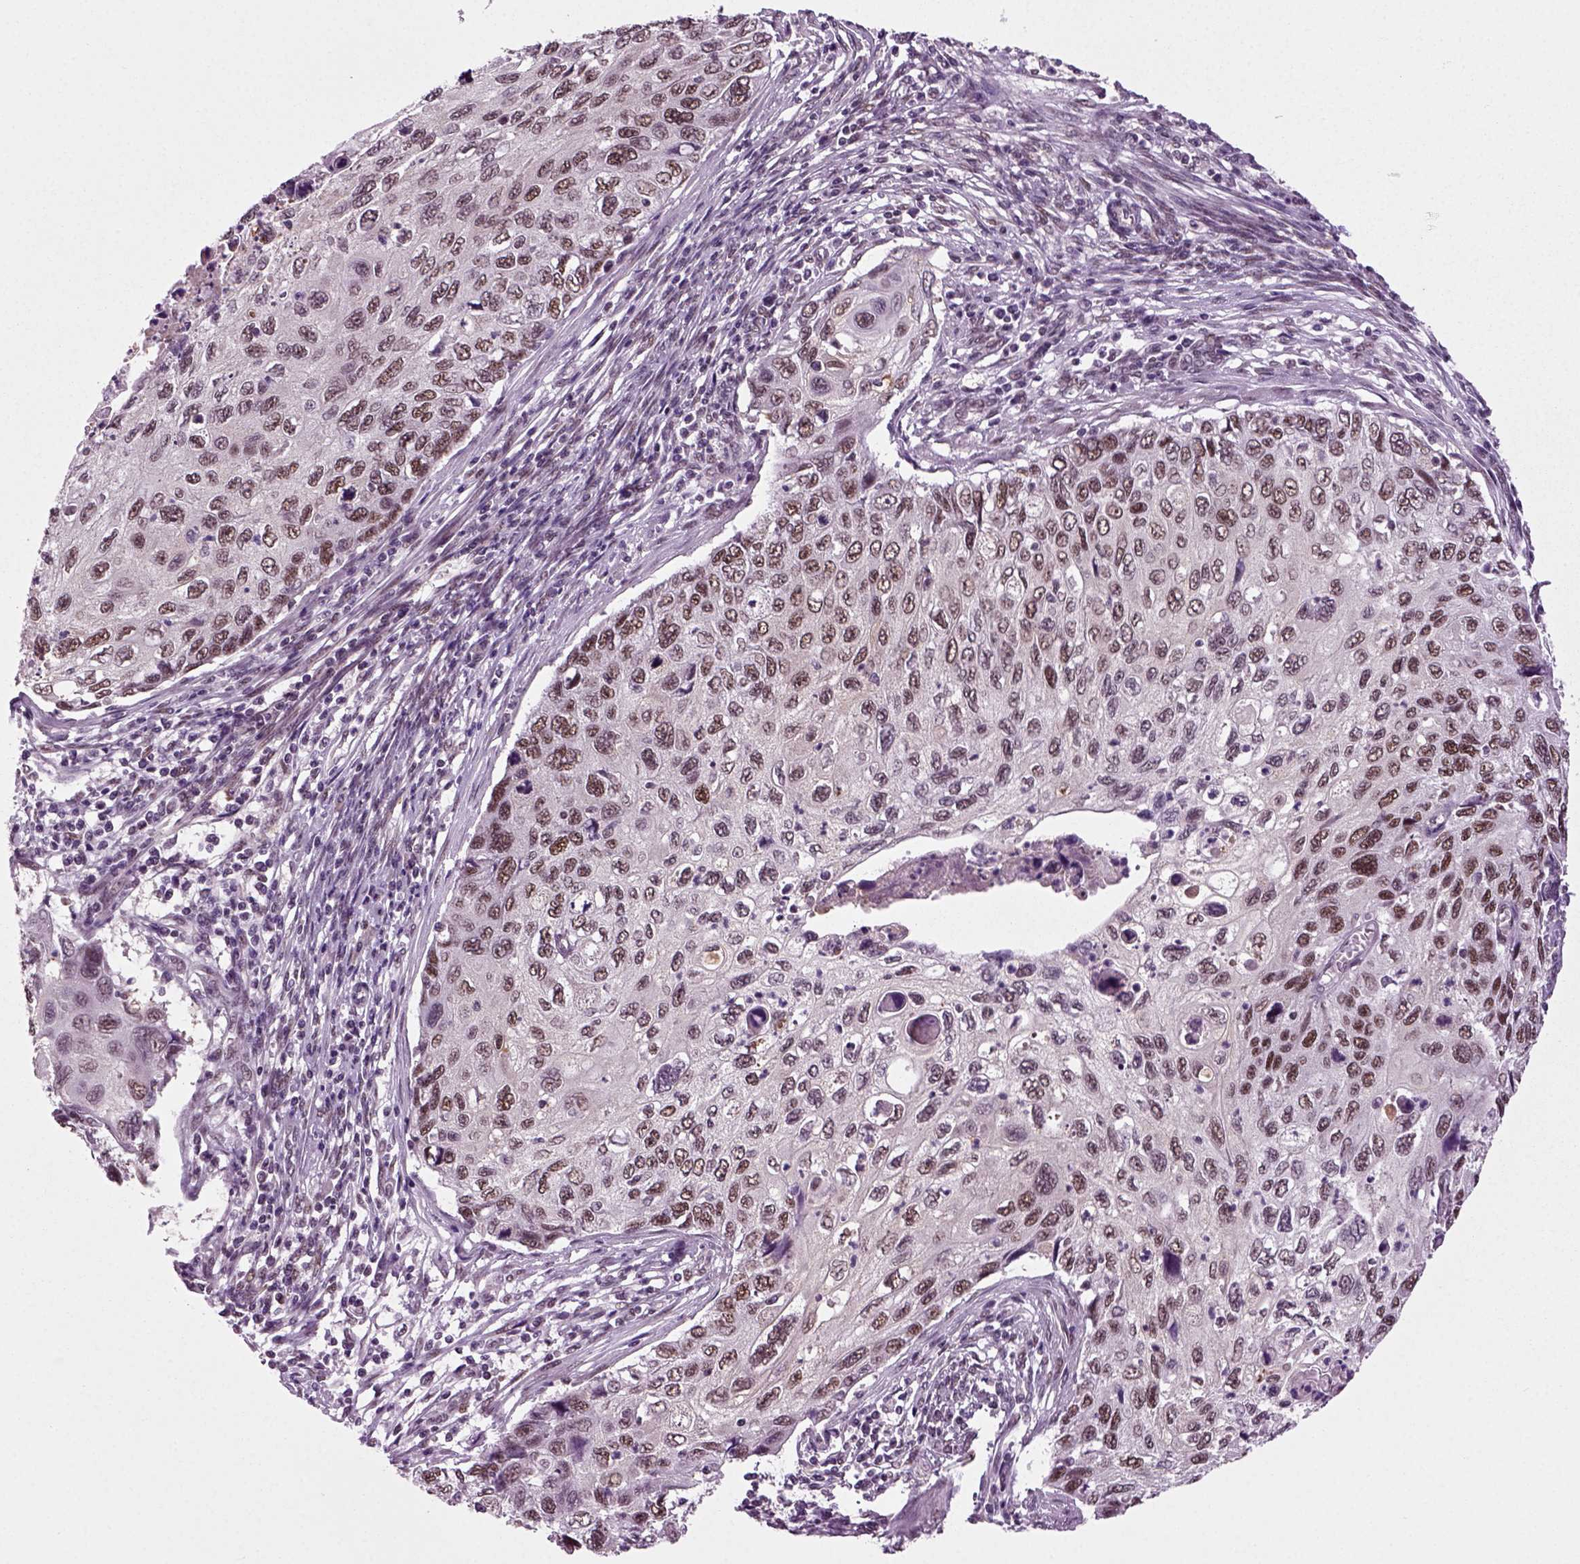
{"staining": {"intensity": "moderate", "quantity": "25%-75%", "location": "nuclear"}, "tissue": "cervical cancer", "cell_type": "Tumor cells", "image_type": "cancer", "snomed": [{"axis": "morphology", "description": "Squamous cell carcinoma, NOS"}, {"axis": "topography", "description": "Cervix"}], "caption": "The image shows a brown stain indicating the presence of a protein in the nuclear of tumor cells in cervical cancer.", "gene": "RCOR3", "patient": {"sex": "female", "age": 70}}